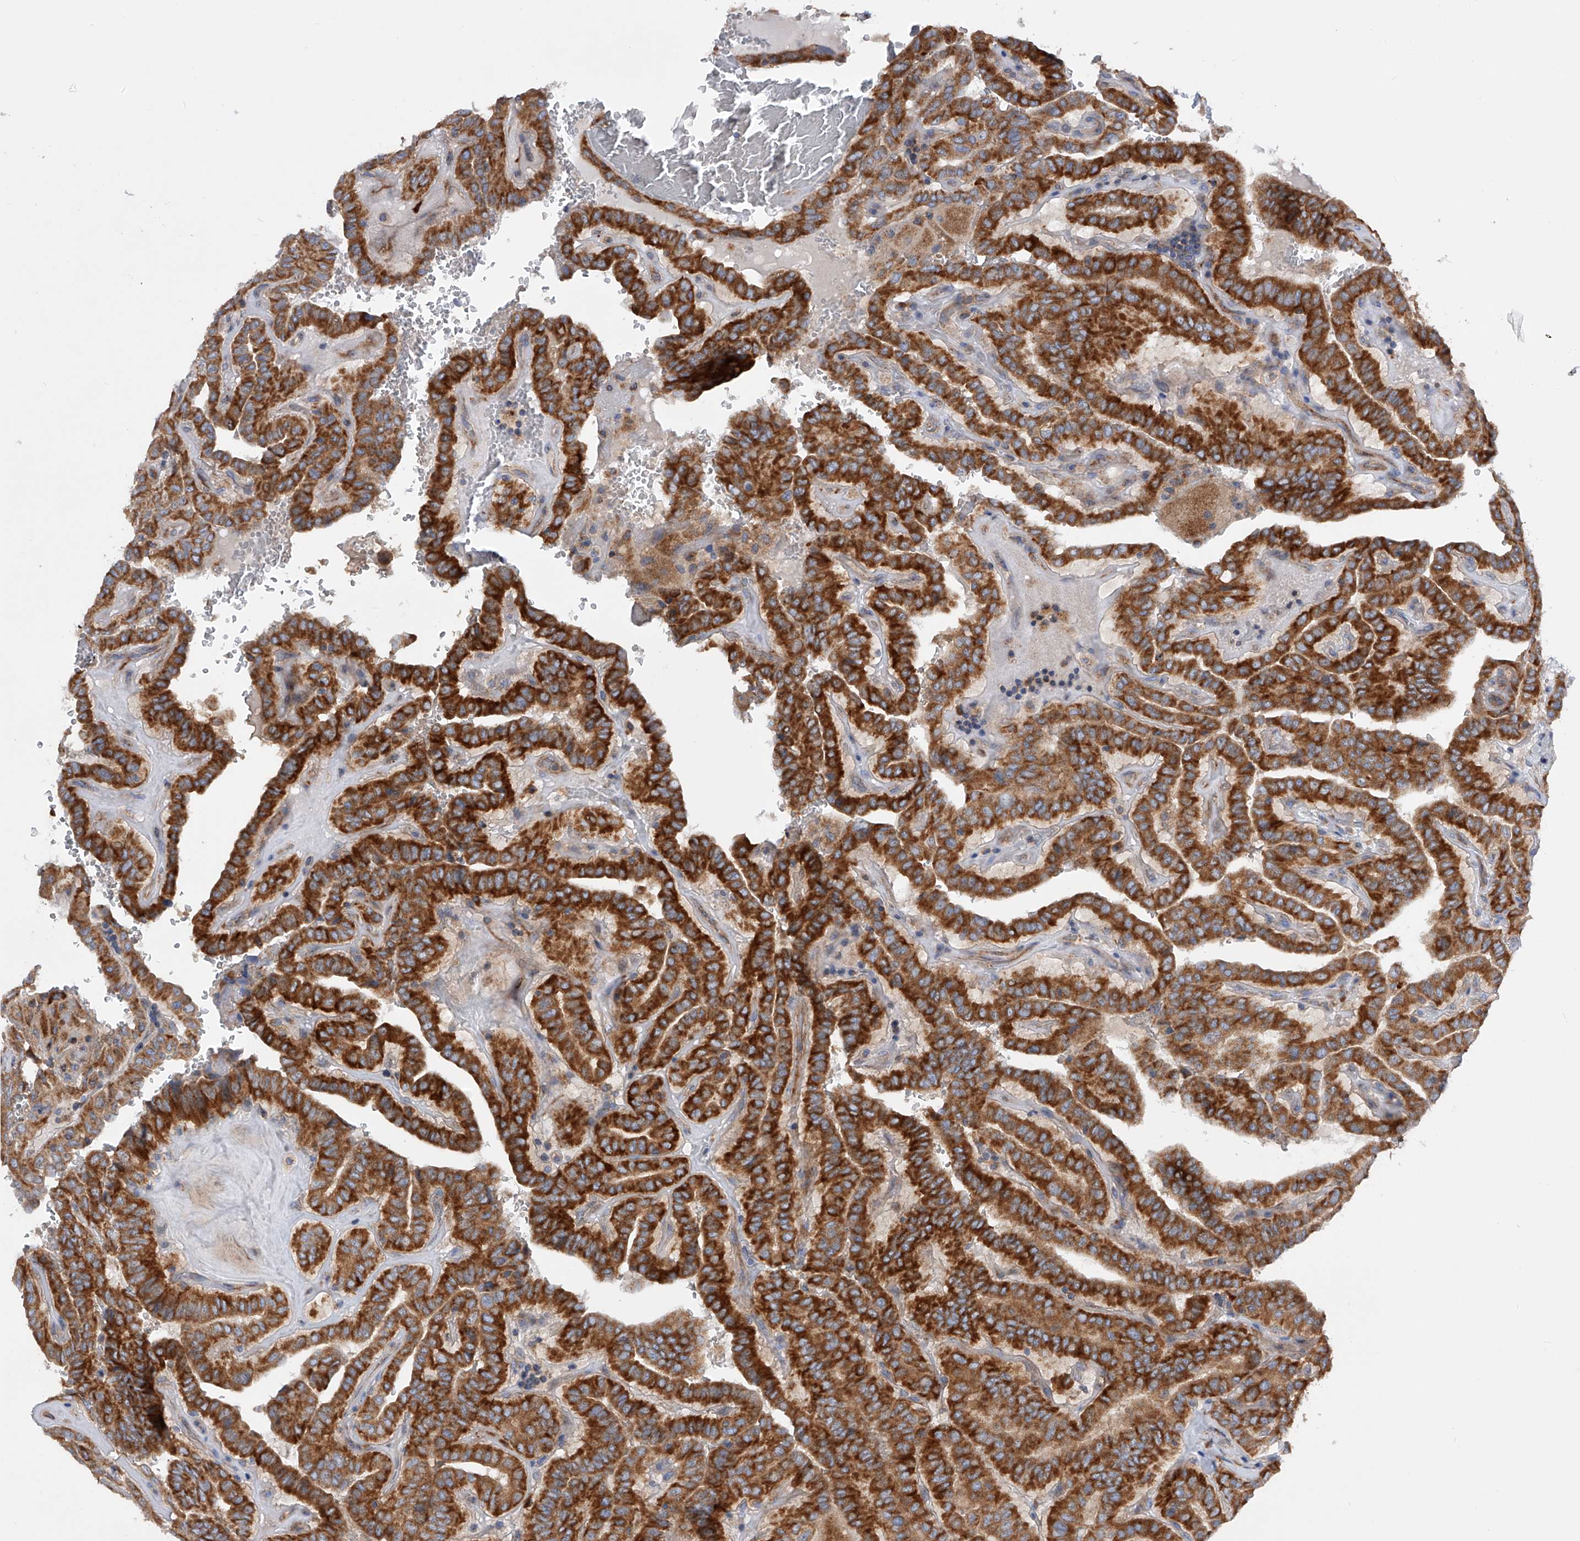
{"staining": {"intensity": "strong", "quantity": ">75%", "location": "cytoplasmic/membranous"}, "tissue": "thyroid cancer", "cell_type": "Tumor cells", "image_type": "cancer", "snomed": [{"axis": "morphology", "description": "Papillary adenocarcinoma, NOS"}, {"axis": "topography", "description": "Thyroid gland"}], "caption": "This is a micrograph of immunohistochemistry staining of thyroid cancer, which shows strong expression in the cytoplasmic/membranous of tumor cells.", "gene": "MLYCD", "patient": {"sex": "male", "age": 77}}